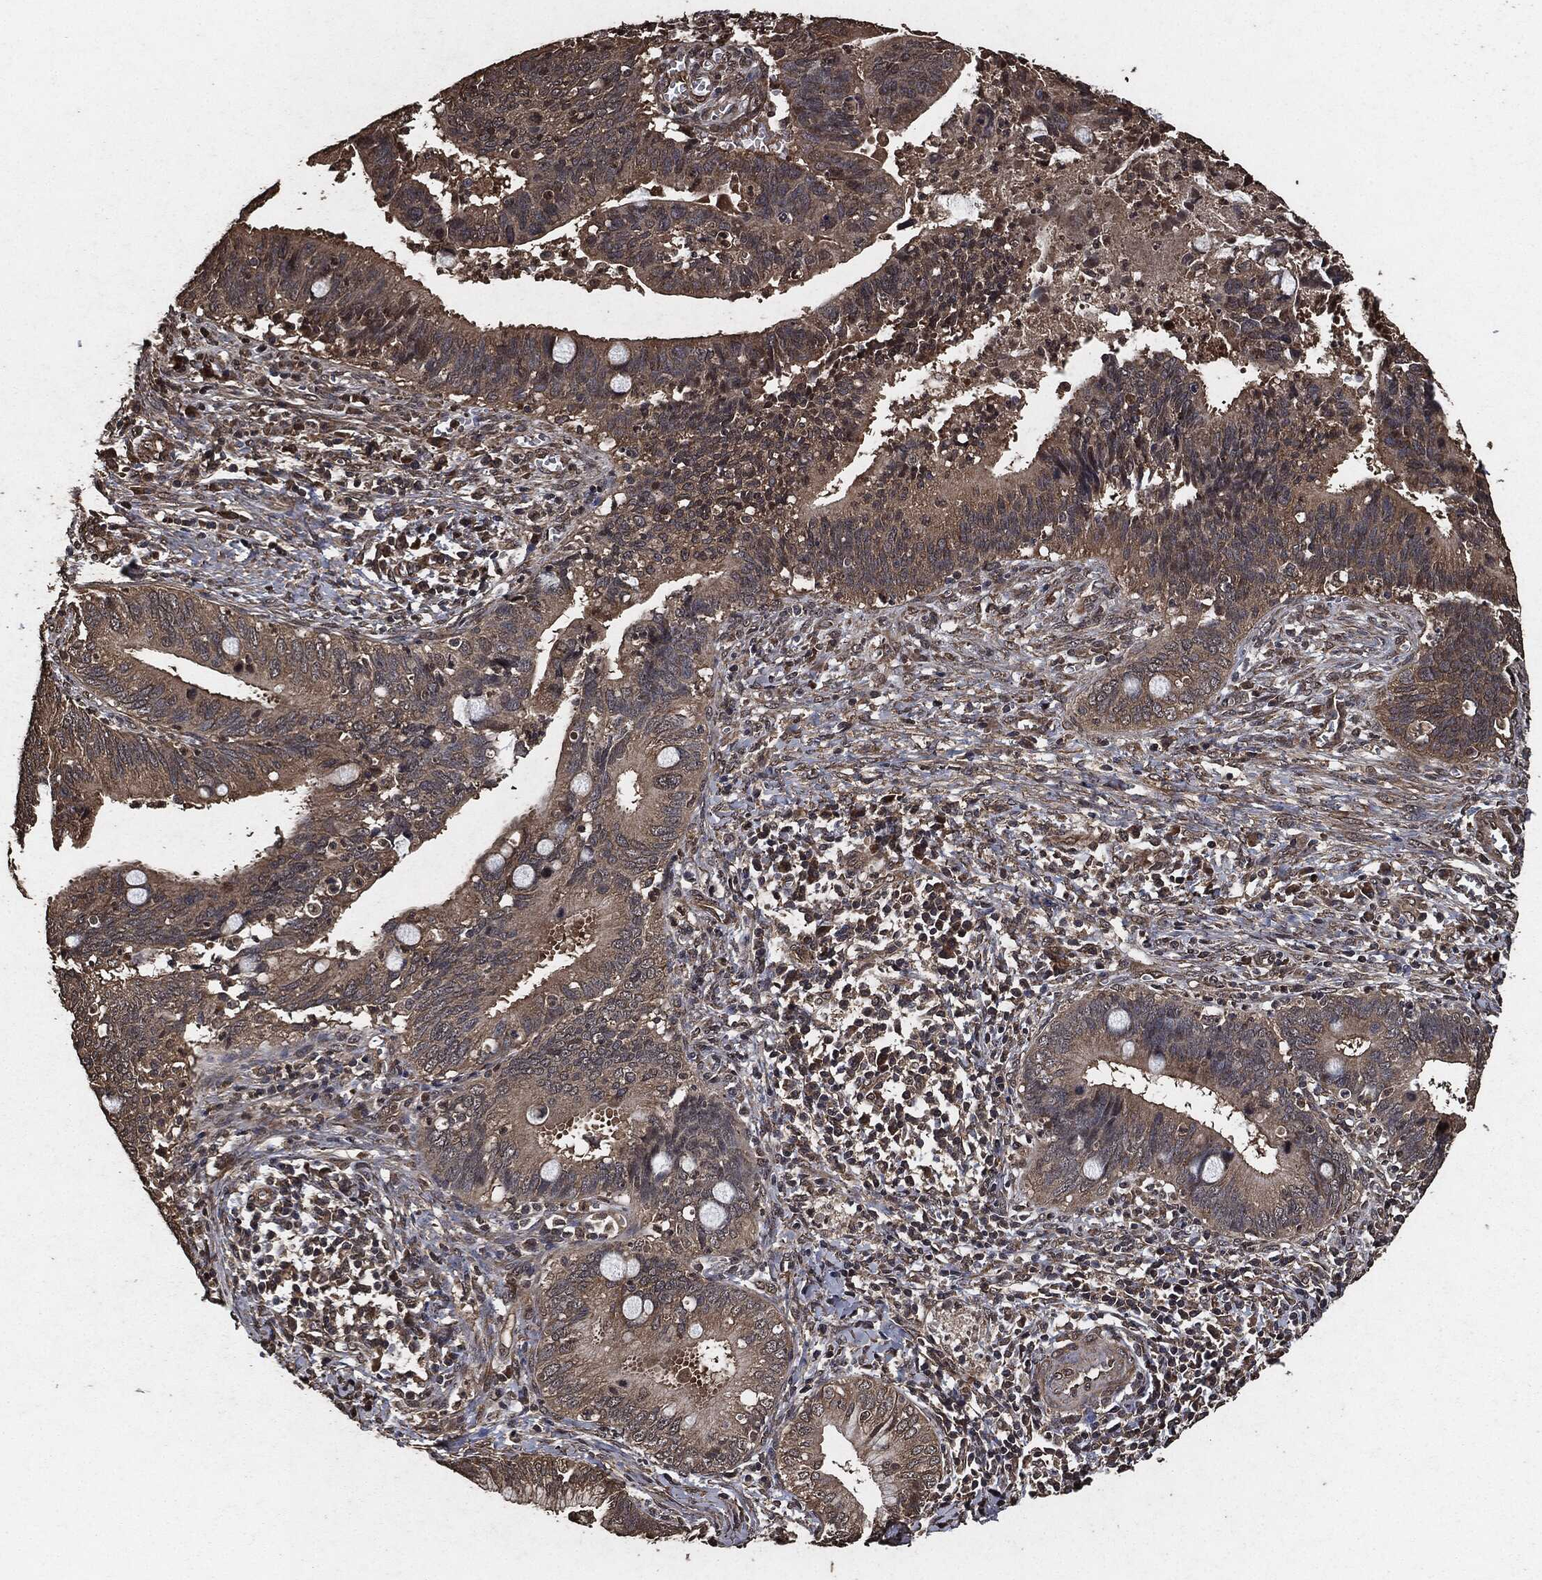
{"staining": {"intensity": "moderate", "quantity": "25%-75%", "location": "cytoplasmic/membranous"}, "tissue": "cervical cancer", "cell_type": "Tumor cells", "image_type": "cancer", "snomed": [{"axis": "morphology", "description": "Adenocarcinoma, NOS"}, {"axis": "topography", "description": "Cervix"}], "caption": "Immunohistochemical staining of human cervical cancer (adenocarcinoma) exhibits medium levels of moderate cytoplasmic/membranous staining in about 25%-75% of tumor cells.", "gene": "AKT1S1", "patient": {"sex": "female", "age": 42}}